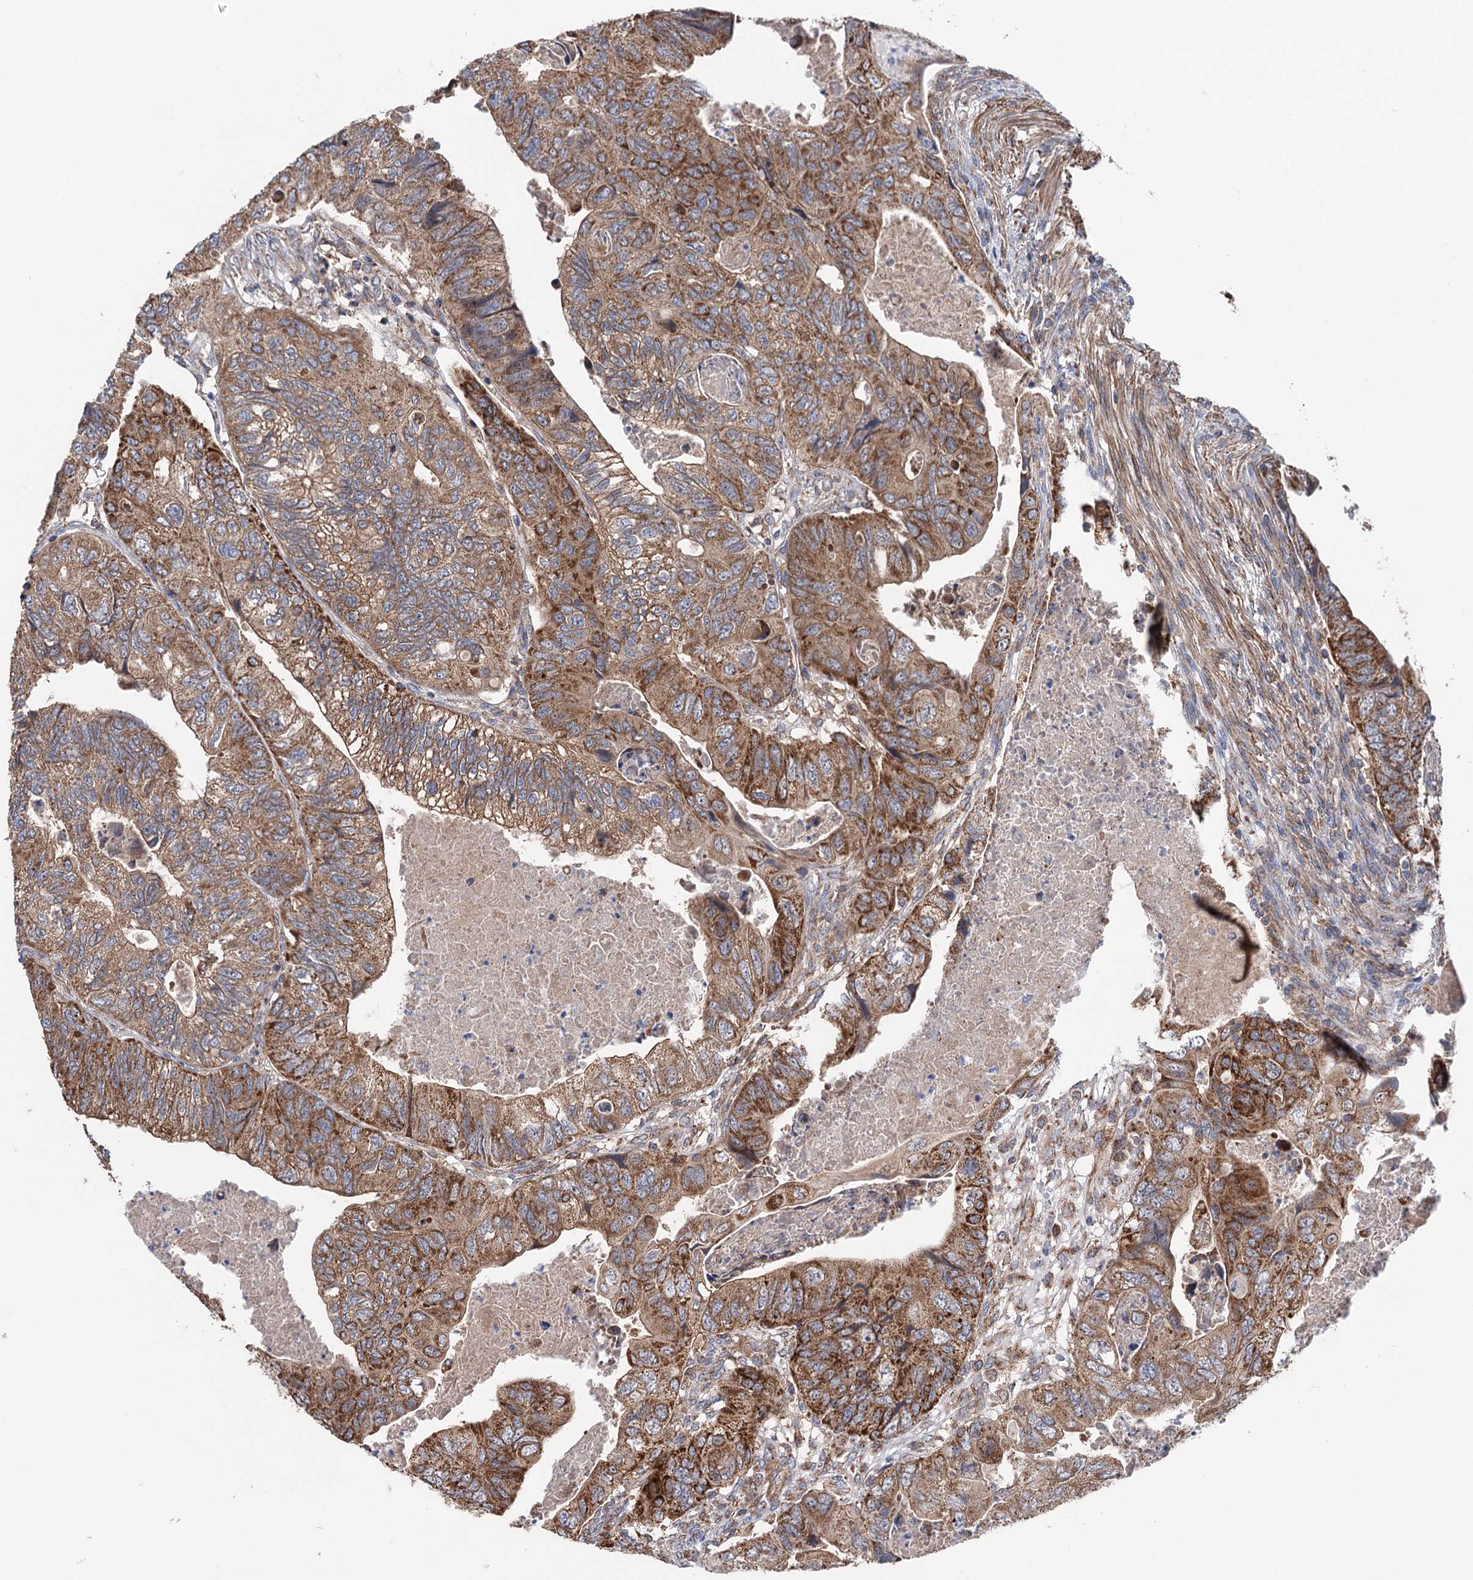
{"staining": {"intensity": "moderate", "quantity": ">75%", "location": "cytoplasmic/membranous"}, "tissue": "colorectal cancer", "cell_type": "Tumor cells", "image_type": "cancer", "snomed": [{"axis": "morphology", "description": "Adenocarcinoma, NOS"}, {"axis": "topography", "description": "Rectum"}], "caption": "Human colorectal cancer (adenocarcinoma) stained for a protein (brown) shows moderate cytoplasmic/membranous positive staining in about >75% of tumor cells.", "gene": "SUCLA2", "patient": {"sex": "male", "age": 63}}